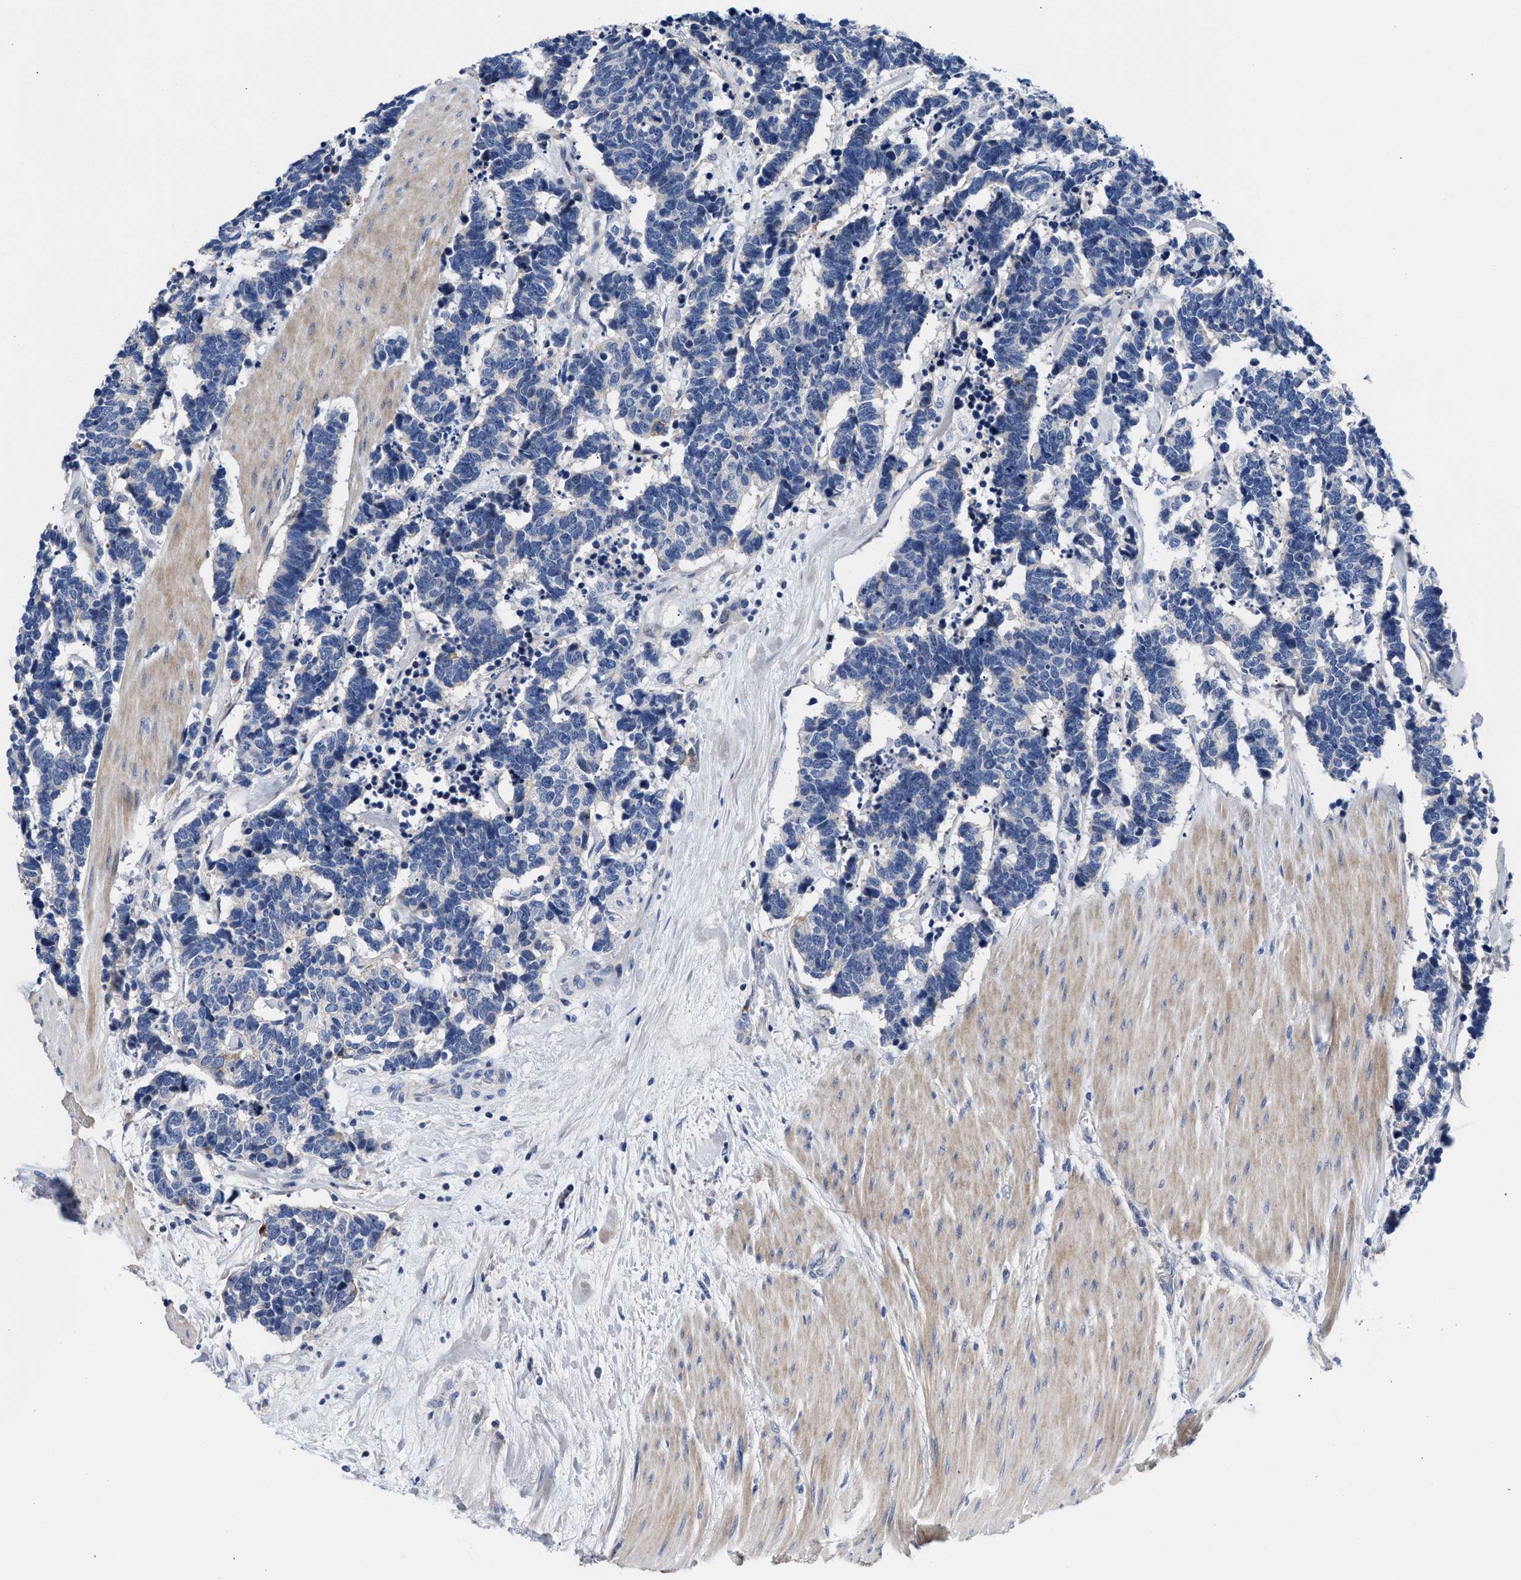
{"staining": {"intensity": "negative", "quantity": "none", "location": "none"}, "tissue": "carcinoid", "cell_type": "Tumor cells", "image_type": "cancer", "snomed": [{"axis": "morphology", "description": "Carcinoma, NOS"}, {"axis": "morphology", "description": "Carcinoid, malignant, NOS"}, {"axis": "topography", "description": "Urinary bladder"}], "caption": "Malignant carcinoid stained for a protein using IHC reveals no positivity tumor cells.", "gene": "ACTL7B", "patient": {"sex": "male", "age": 57}}